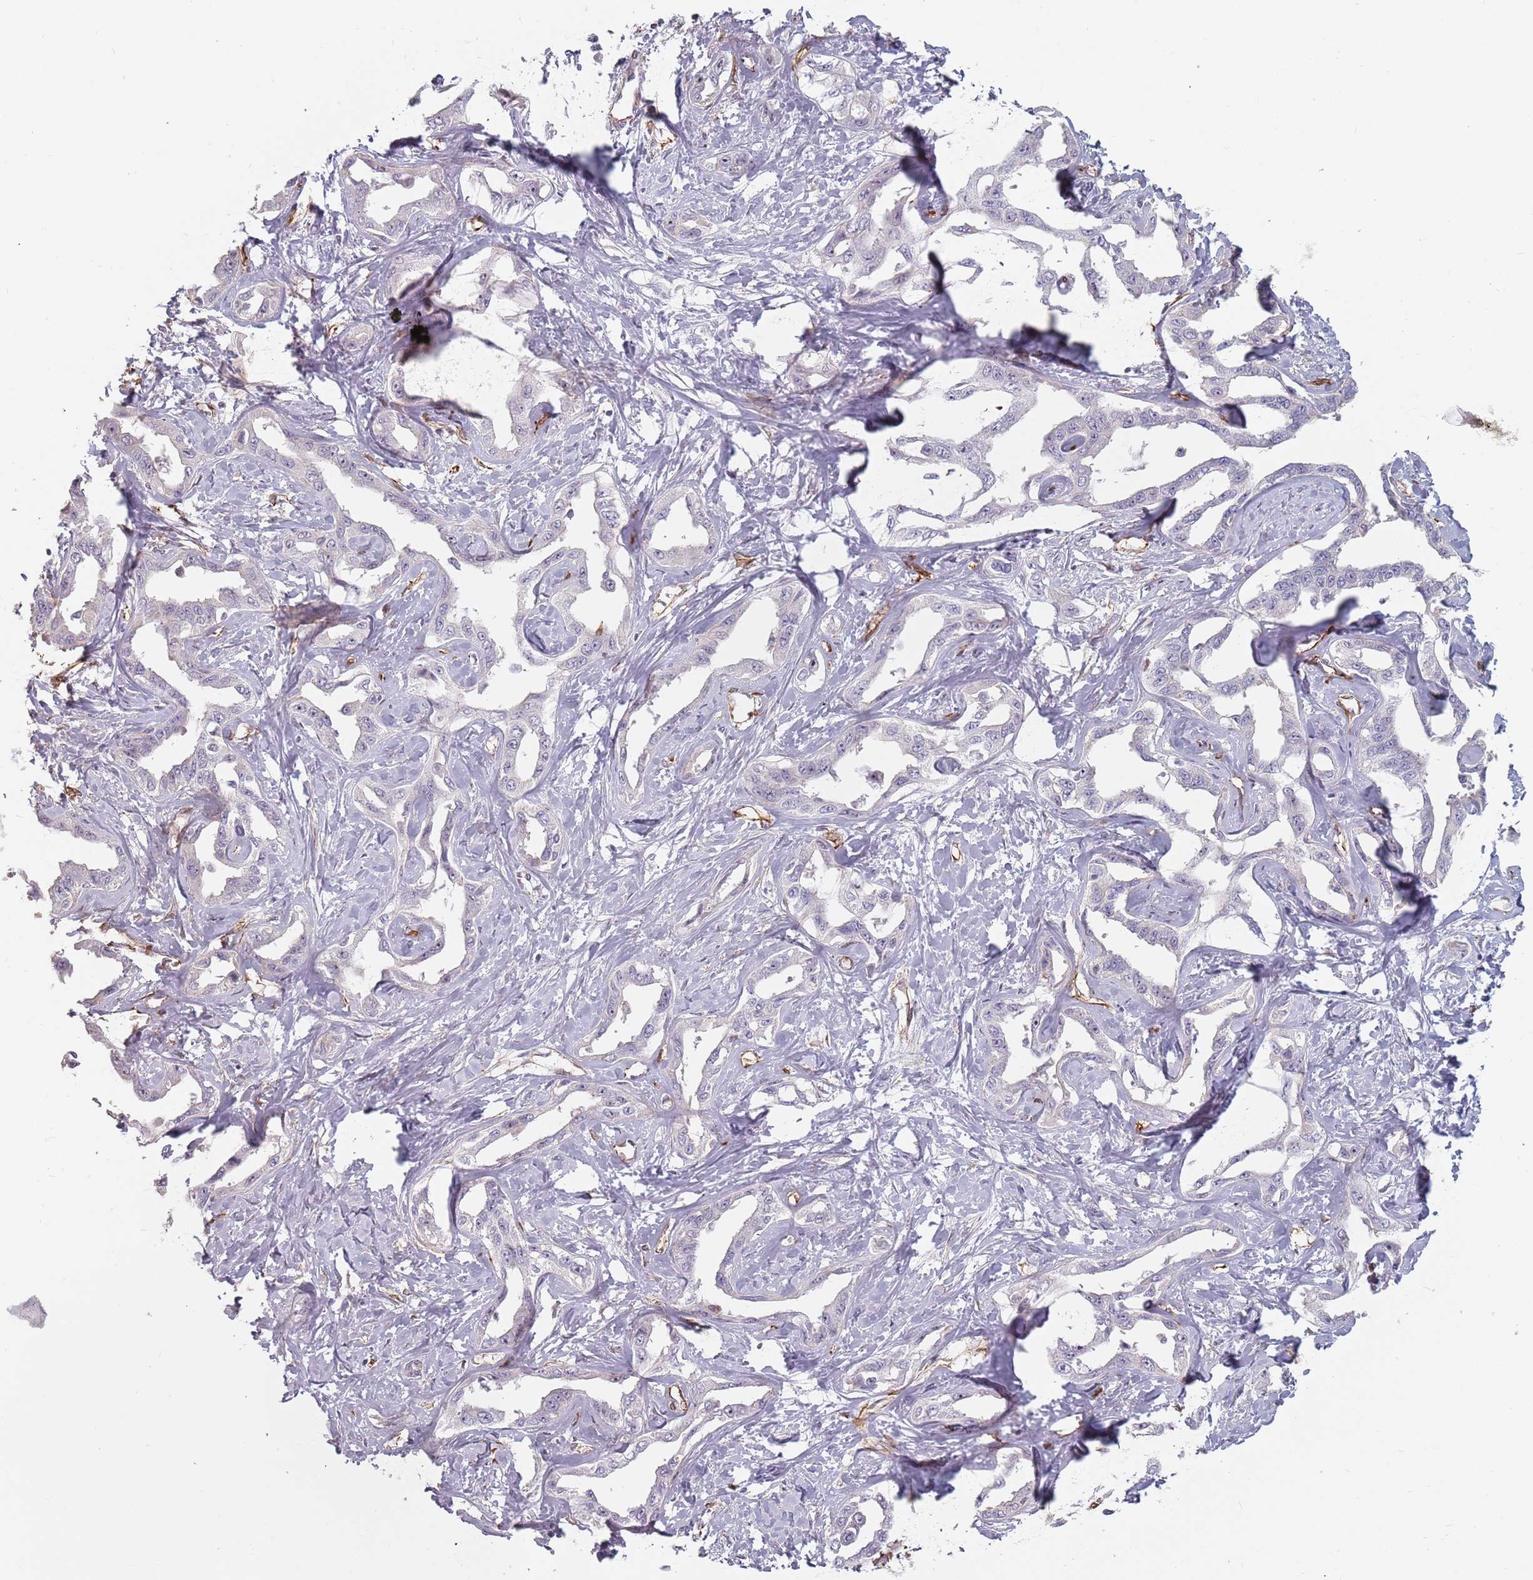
{"staining": {"intensity": "negative", "quantity": "none", "location": "none"}, "tissue": "liver cancer", "cell_type": "Tumor cells", "image_type": "cancer", "snomed": [{"axis": "morphology", "description": "Cholangiocarcinoma"}, {"axis": "topography", "description": "Liver"}], "caption": "Immunohistochemistry image of human liver cancer (cholangiocarcinoma) stained for a protein (brown), which reveals no positivity in tumor cells.", "gene": "GAS2L3", "patient": {"sex": "male", "age": 59}}